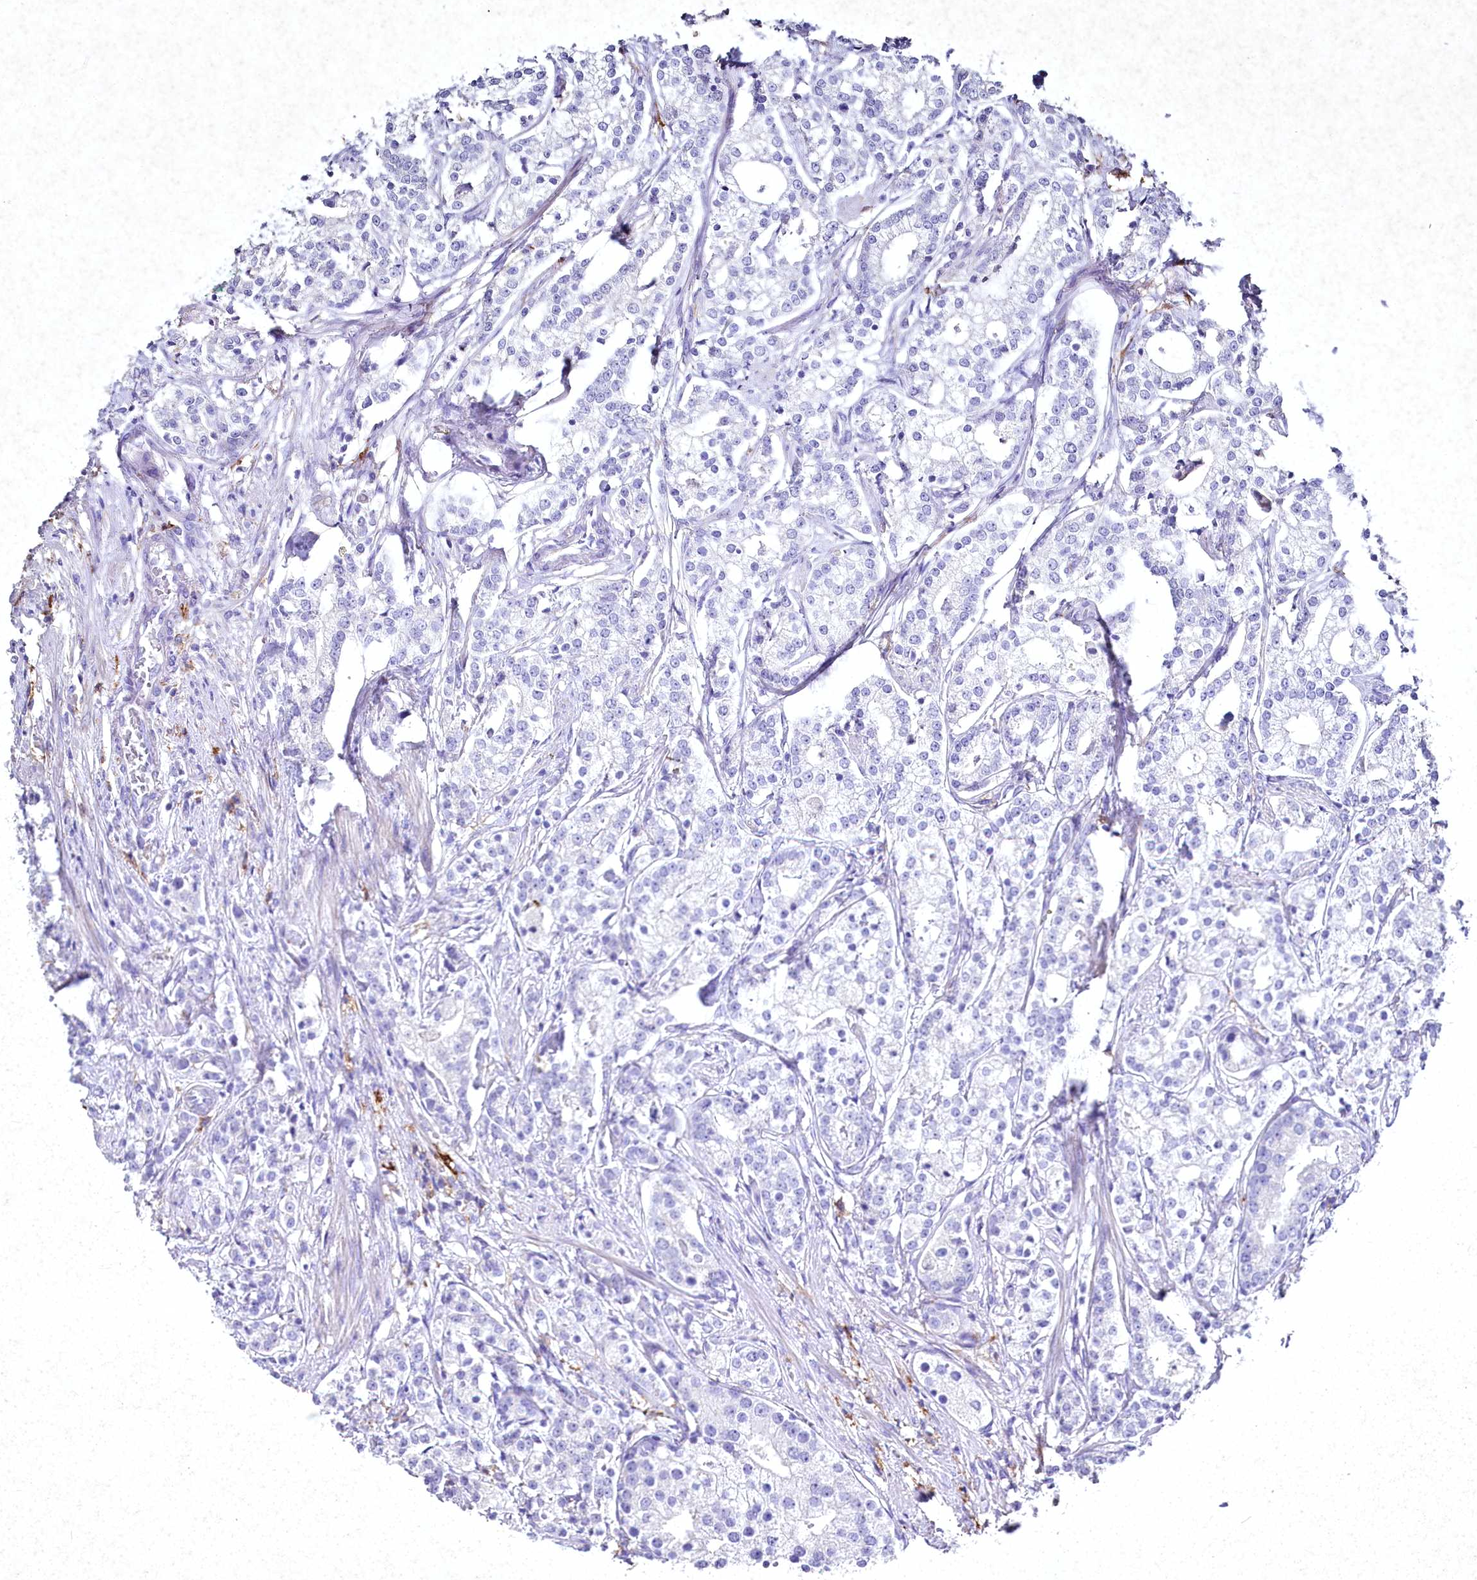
{"staining": {"intensity": "negative", "quantity": "none", "location": "none"}, "tissue": "prostate cancer", "cell_type": "Tumor cells", "image_type": "cancer", "snomed": [{"axis": "morphology", "description": "Adenocarcinoma, High grade"}, {"axis": "topography", "description": "Prostate"}], "caption": "The image exhibits no significant positivity in tumor cells of prostate cancer.", "gene": "CLEC4M", "patient": {"sex": "male", "age": 69}}